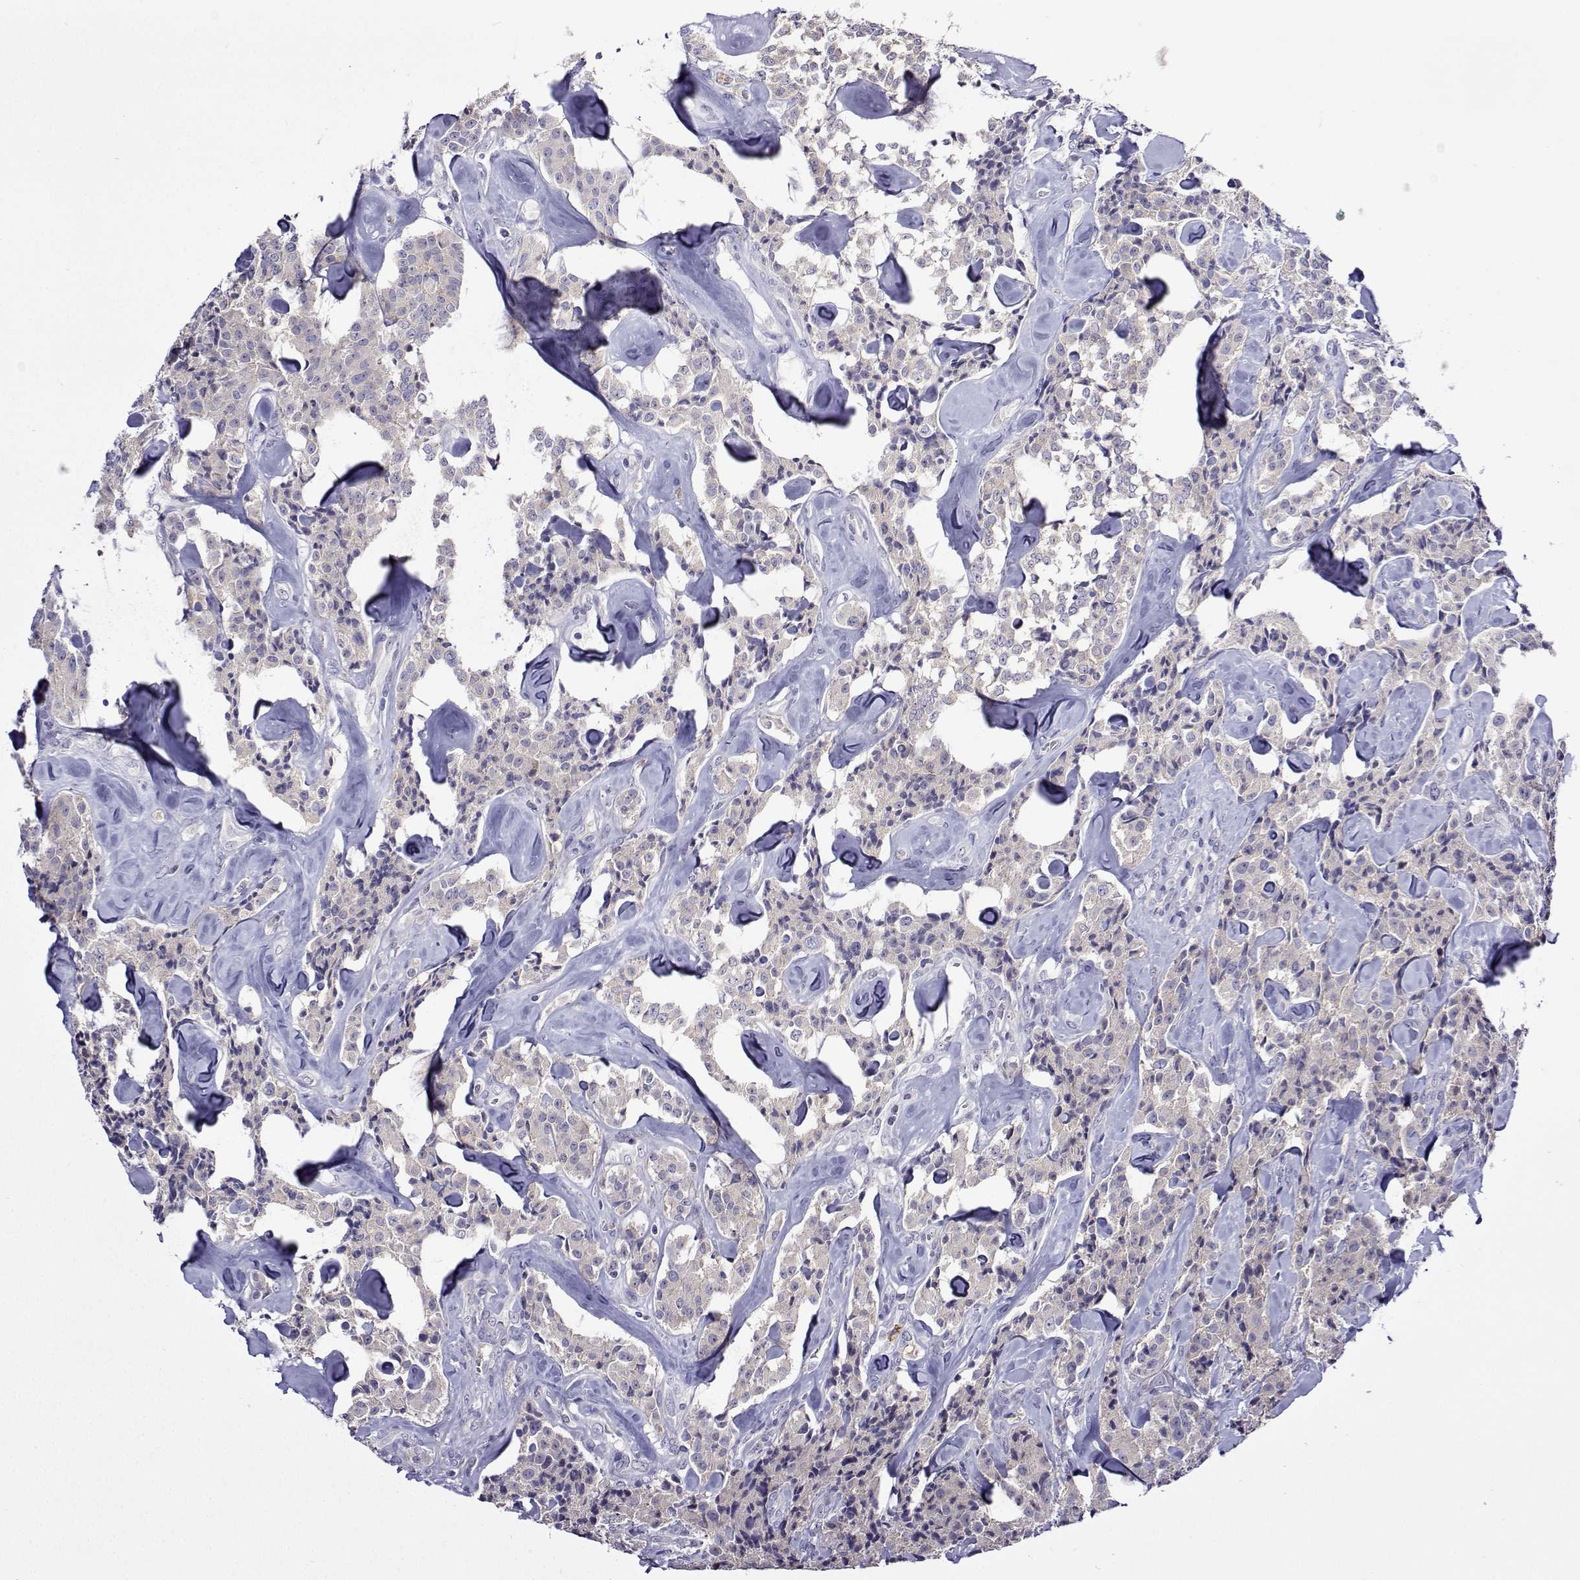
{"staining": {"intensity": "negative", "quantity": "none", "location": "none"}, "tissue": "carcinoid", "cell_type": "Tumor cells", "image_type": "cancer", "snomed": [{"axis": "morphology", "description": "Carcinoid, malignant, NOS"}, {"axis": "topography", "description": "Pancreas"}], "caption": "High power microscopy histopathology image of an IHC image of carcinoid (malignant), revealing no significant expression in tumor cells.", "gene": "SULT2A1", "patient": {"sex": "male", "age": 41}}